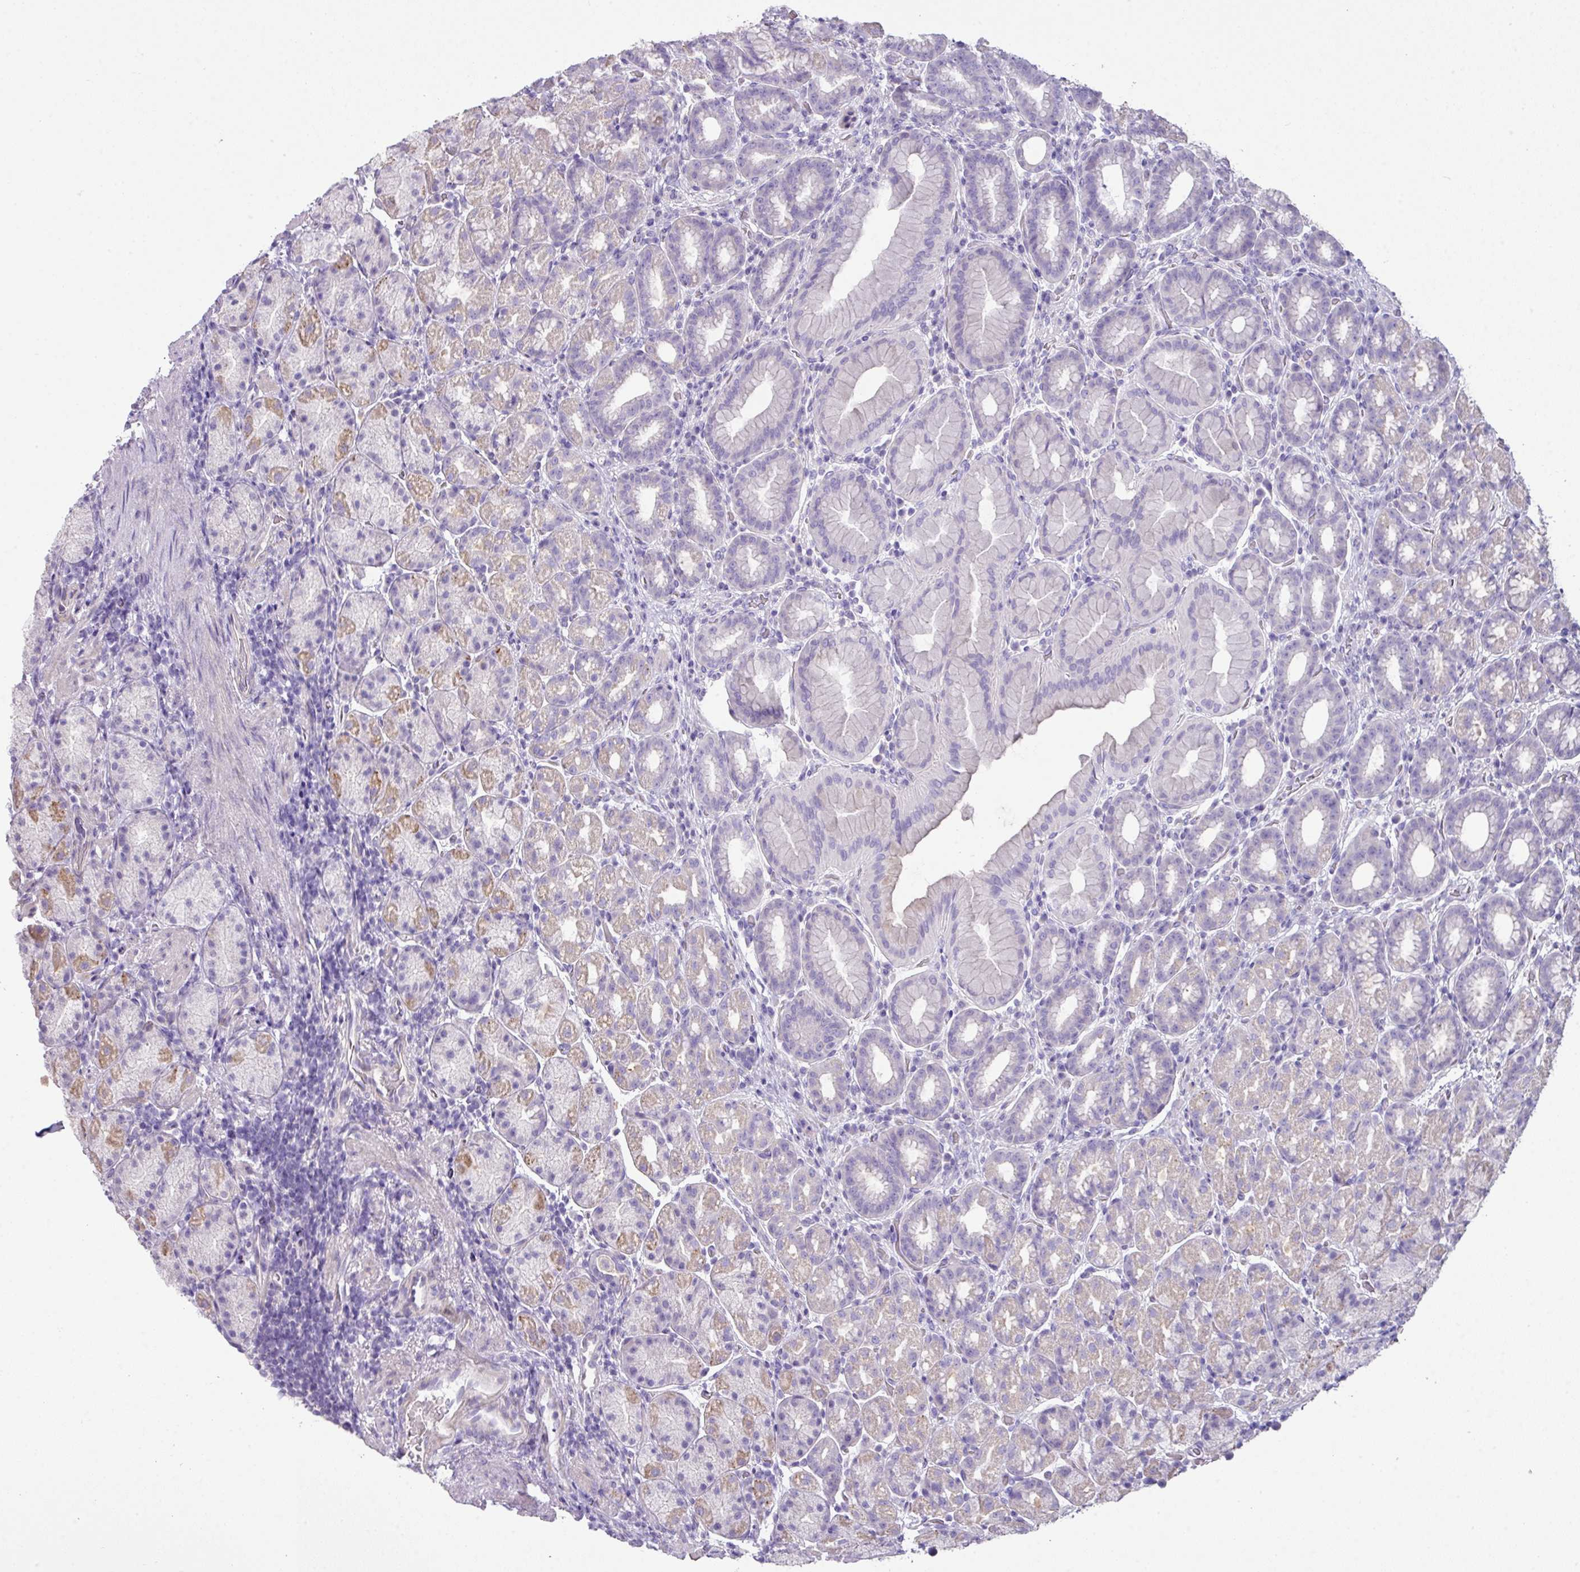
{"staining": {"intensity": "weak", "quantity": "25%-75%", "location": "cytoplasmic/membranous"}, "tissue": "stomach", "cell_type": "Glandular cells", "image_type": "normal", "snomed": [{"axis": "morphology", "description": "Normal tissue, NOS"}, {"axis": "topography", "description": "Stomach, upper"}, {"axis": "topography", "description": "Stomach"}], "caption": "A brown stain labels weak cytoplasmic/membranous positivity of a protein in glandular cells of normal stomach. The staining was performed using DAB (3,3'-diaminobenzidine), with brown indicating positive protein expression. Nuclei are stained blue with hematoxylin.", "gene": "GLI4", "patient": {"sex": "male", "age": 68}}